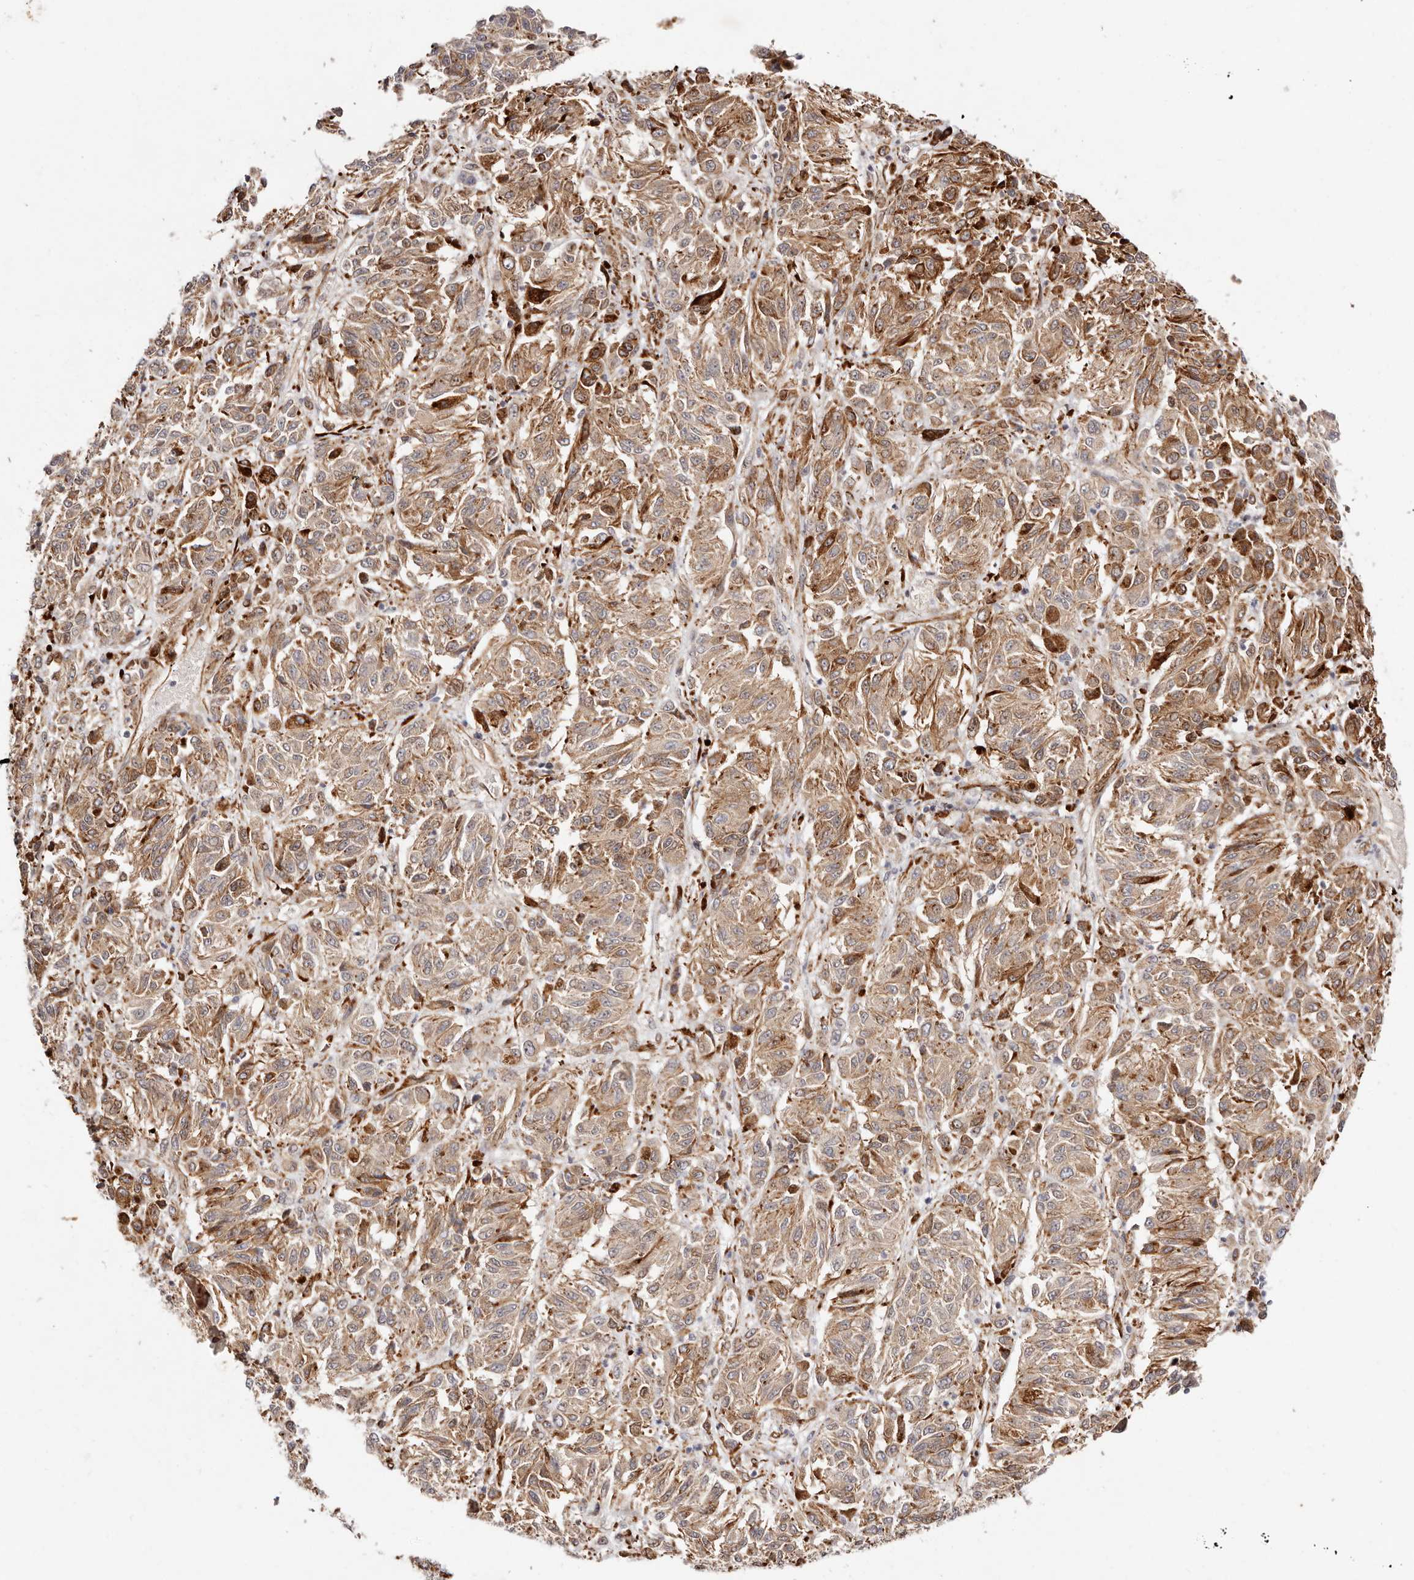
{"staining": {"intensity": "moderate", "quantity": ">75%", "location": "cytoplasmic/membranous"}, "tissue": "melanoma", "cell_type": "Tumor cells", "image_type": "cancer", "snomed": [{"axis": "morphology", "description": "Malignant melanoma, Metastatic site"}, {"axis": "topography", "description": "Lung"}], "caption": "Immunohistochemistry micrograph of melanoma stained for a protein (brown), which exhibits medium levels of moderate cytoplasmic/membranous positivity in approximately >75% of tumor cells.", "gene": "BCL2L15", "patient": {"sex": "male", "age": 64}}